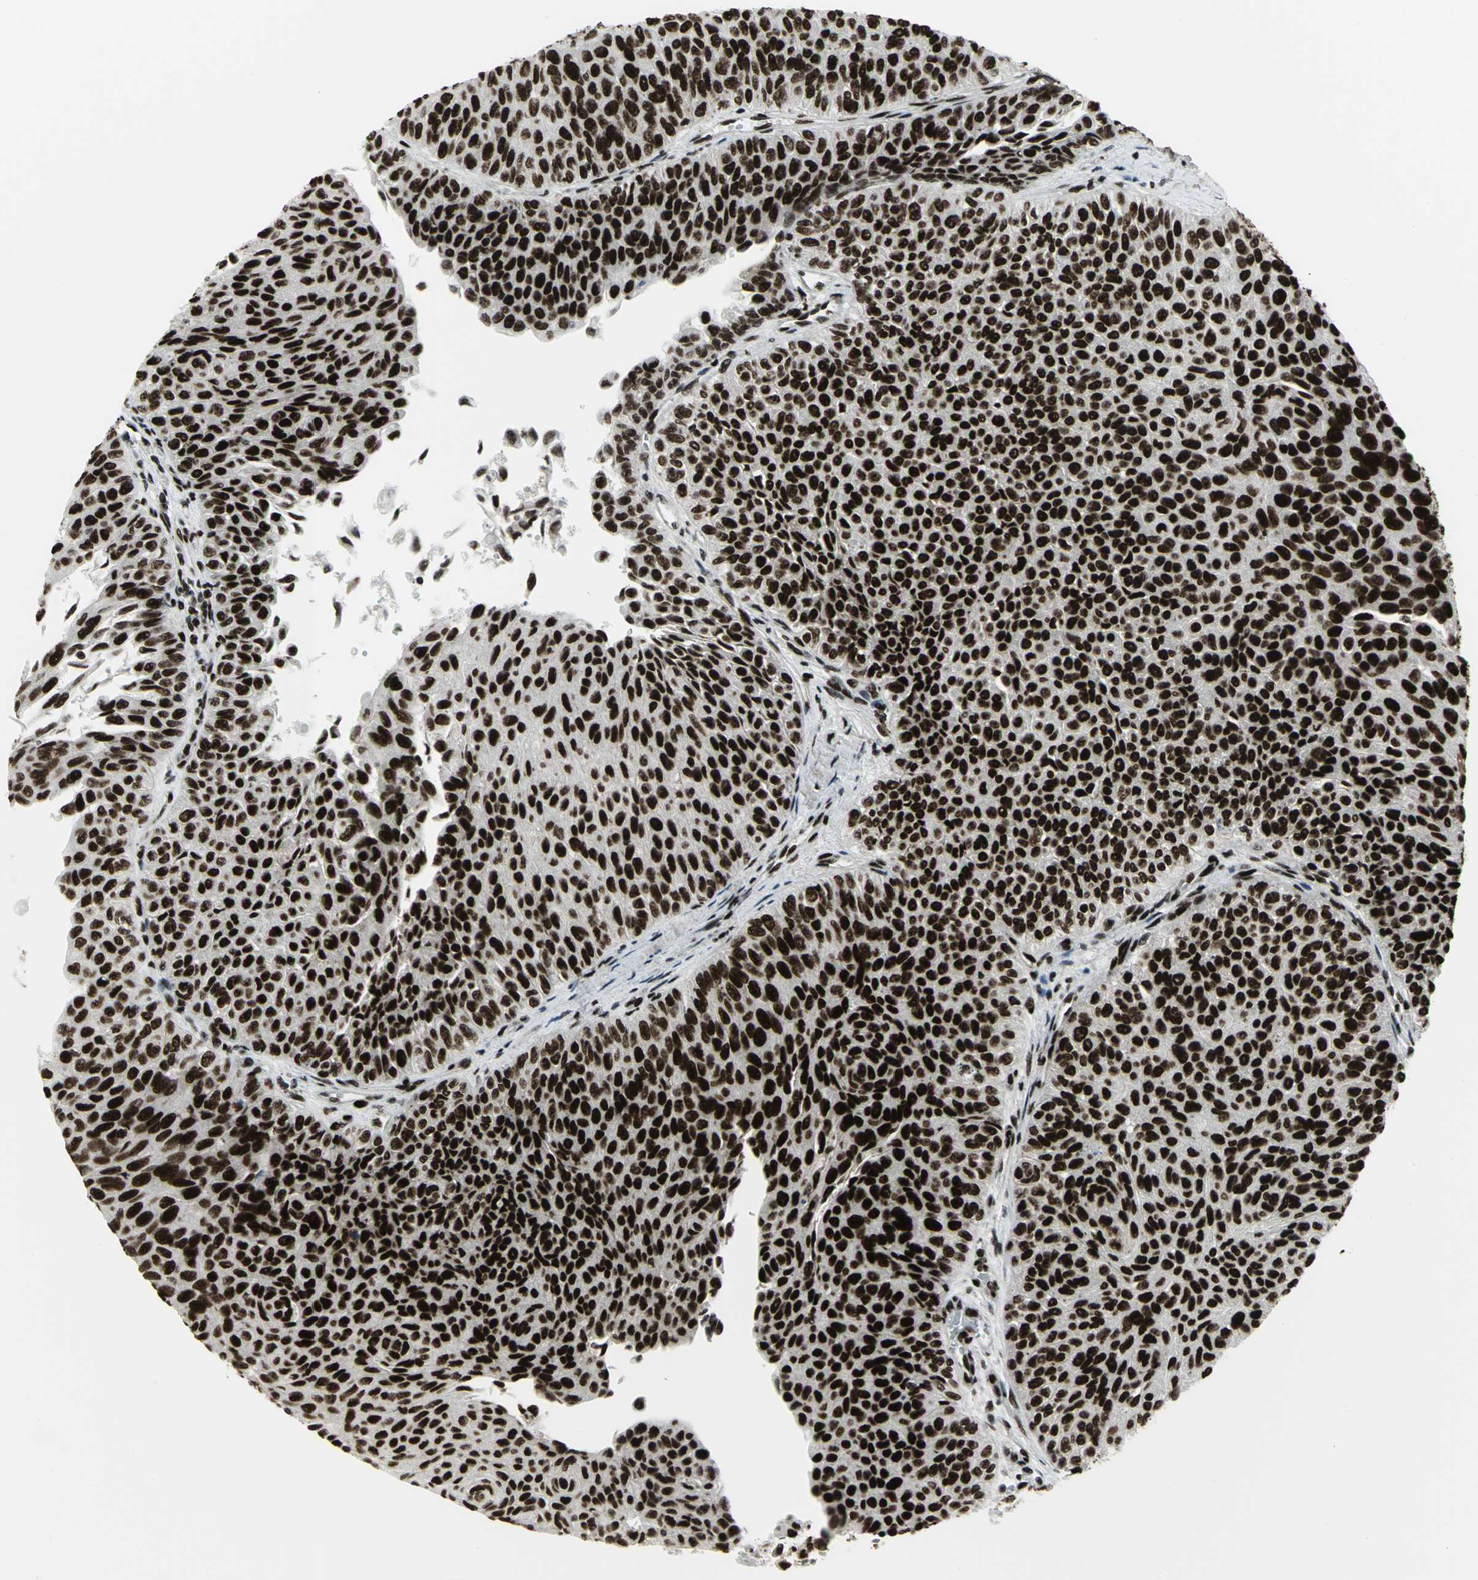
{"staining": {"intensity": "strong", "quantity": ">75%", "location": "nuclear"}, "tissue": "urothelial cancer", "cell_type": "Tumor cells", "image_type": "cancer", "snomed": [{"axis": "morphology", "description": "Urothelial carcinoma, Low grade"}, {"axis": "topography", "description": "Urinary bladder"}], "caption": "Human low-grade urothelial carcinoma stained with a brown dye shows strong nuclear positive positivity in about >75% of tumor cells.", "gene": "SMARCA4", "patient": {"sex": "male", "age": 78}}